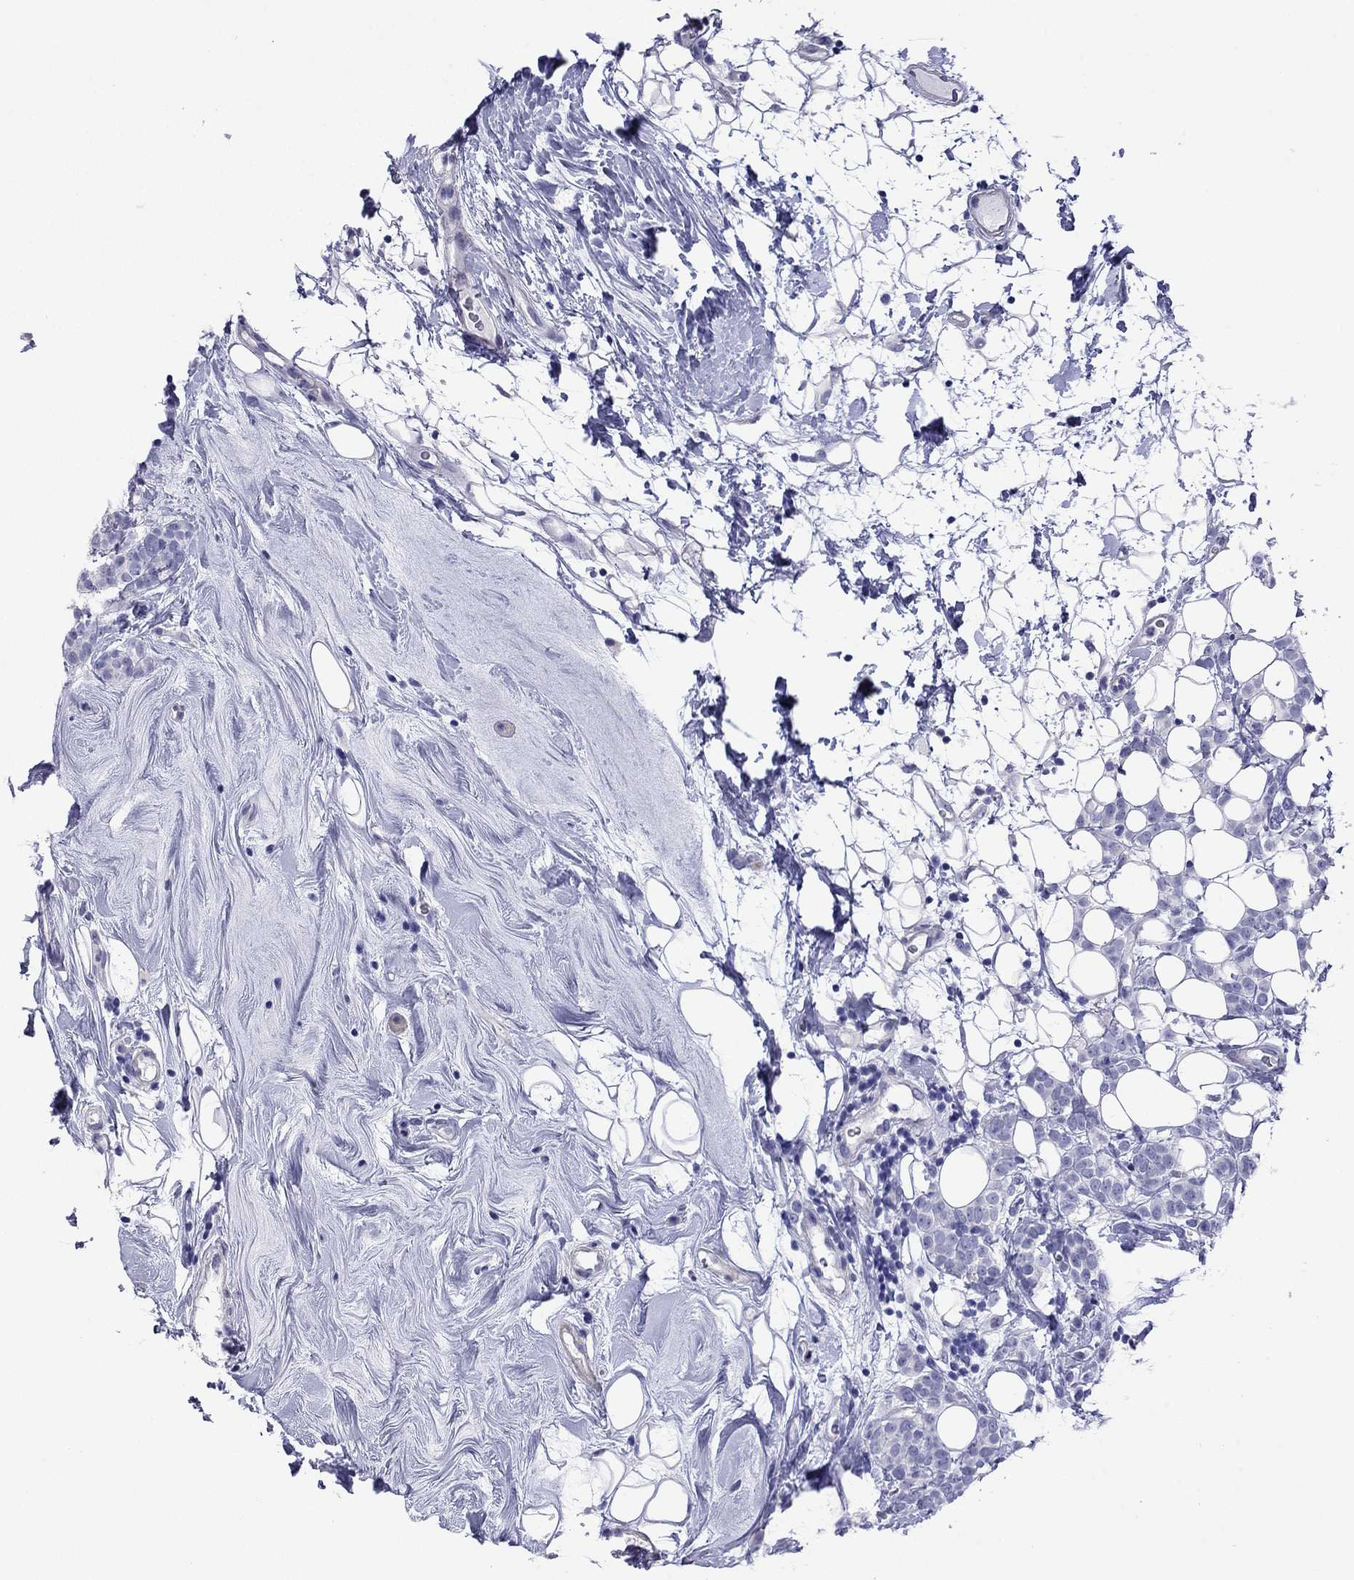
{"staining": {"intensity": "negative", "quantity": "none", "location": "none"}, "tissue": "breast cancer", "cell_type": "Tumor cells", "image_type": "cancer", "snomed": [{"axis": "morphology", "description": "Lobular carcinoma"}, {"axis": "topography", "description": "Breast"}], "caption": "Tumor cells show no significant protein staining in breast cancer (lobular carcinoma).", "gene": "KIAA2012", "patient": {"sex": "female", "age": 49}}